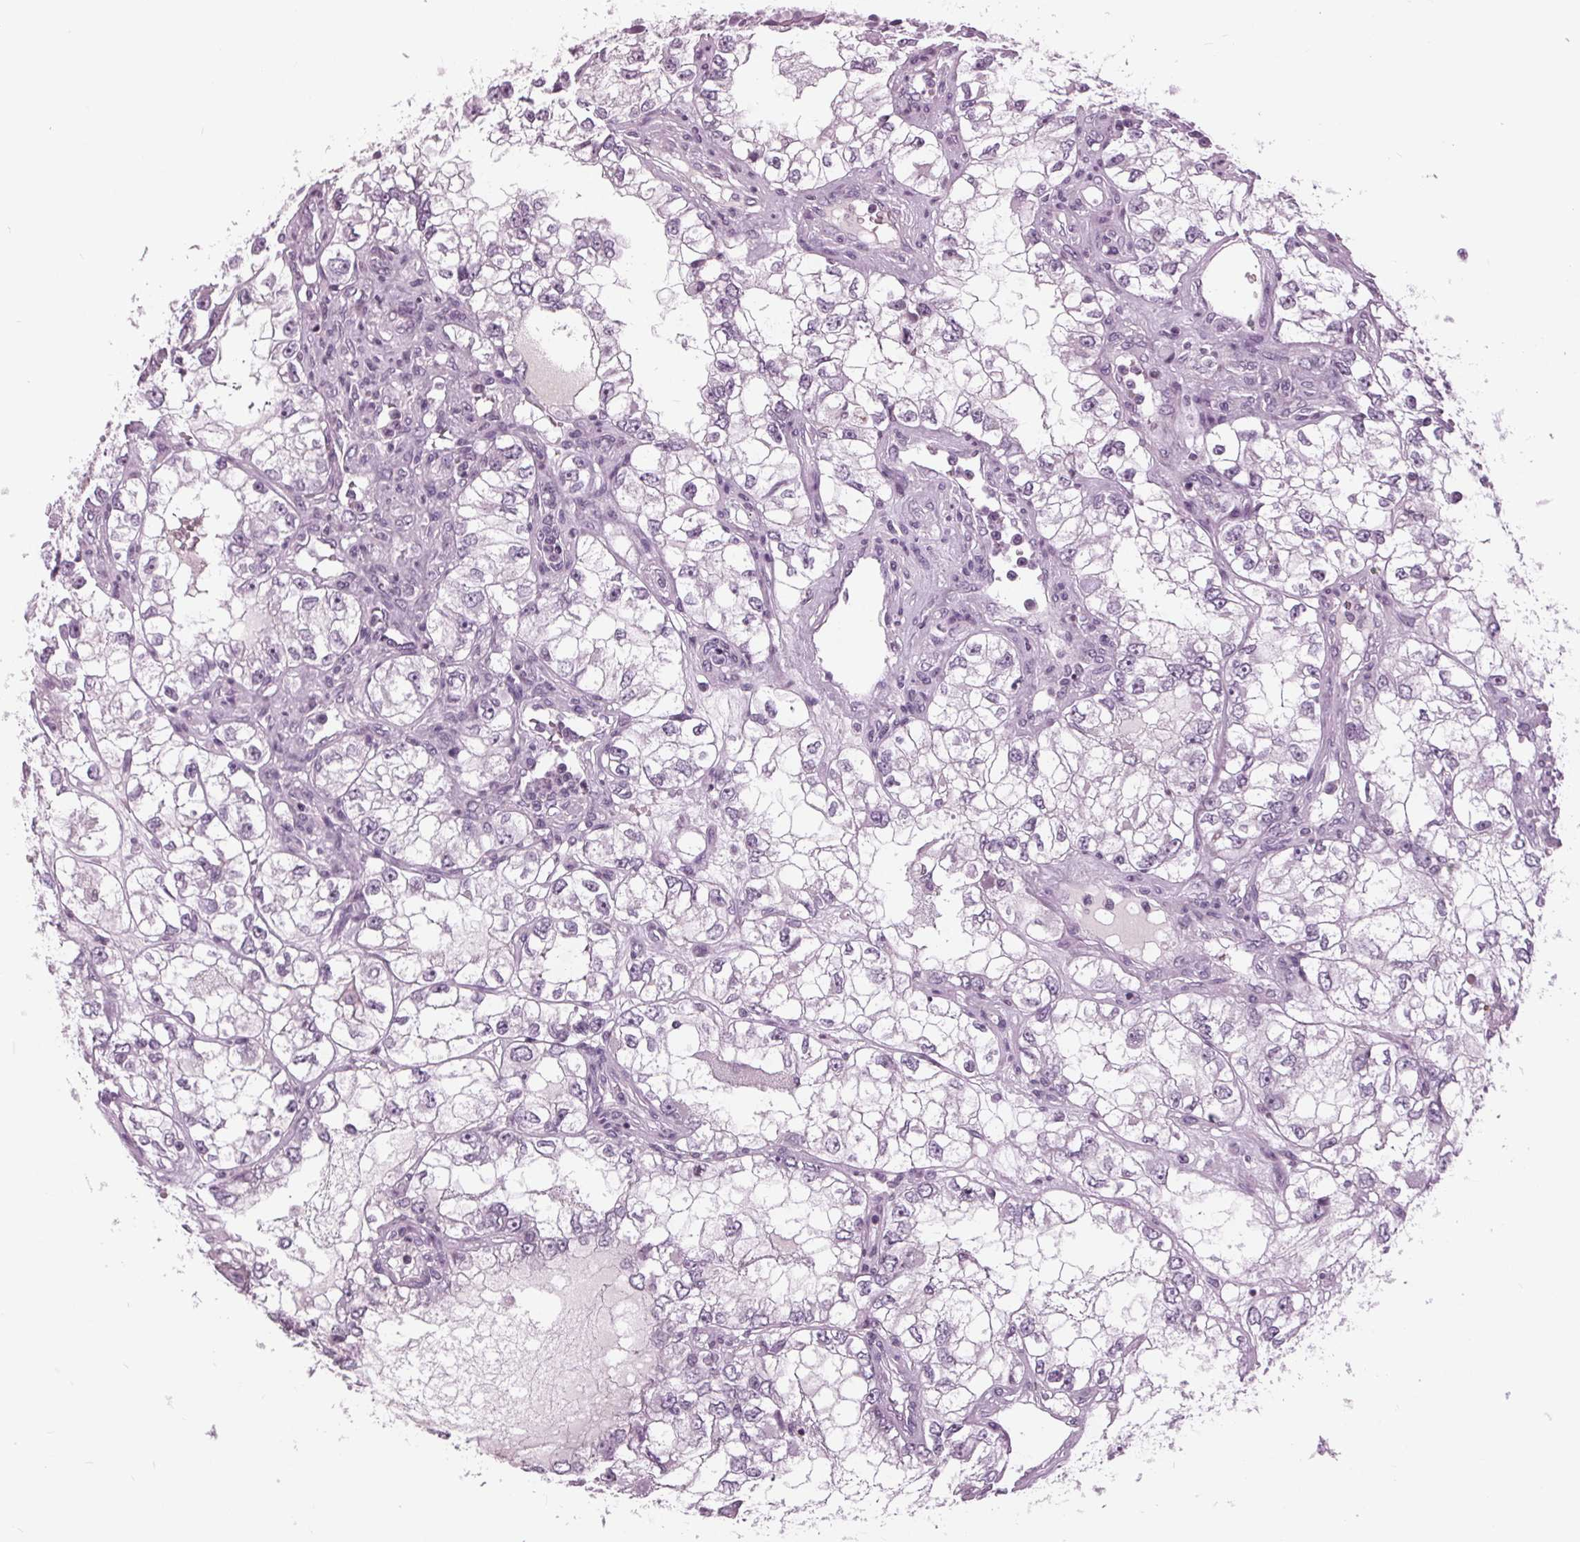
{"staining": {"intensity": "negative", "quantity": "none", "location": "none"}, "tissue": "renal cancer", "cell_type": "Tumor cells", "image_type": "cancer", "snomed": [{"axis": "morphology", "description": "Adenocarcinoma, NOS"}, {"axis": "topography", "description": "Kidney"}], "caption": "Human renal cancer stained for a protein using IHC reveals no staining in tumor cells.", "gene": "SLC9A4", "patient": {"sex": "female", "age": 59}}